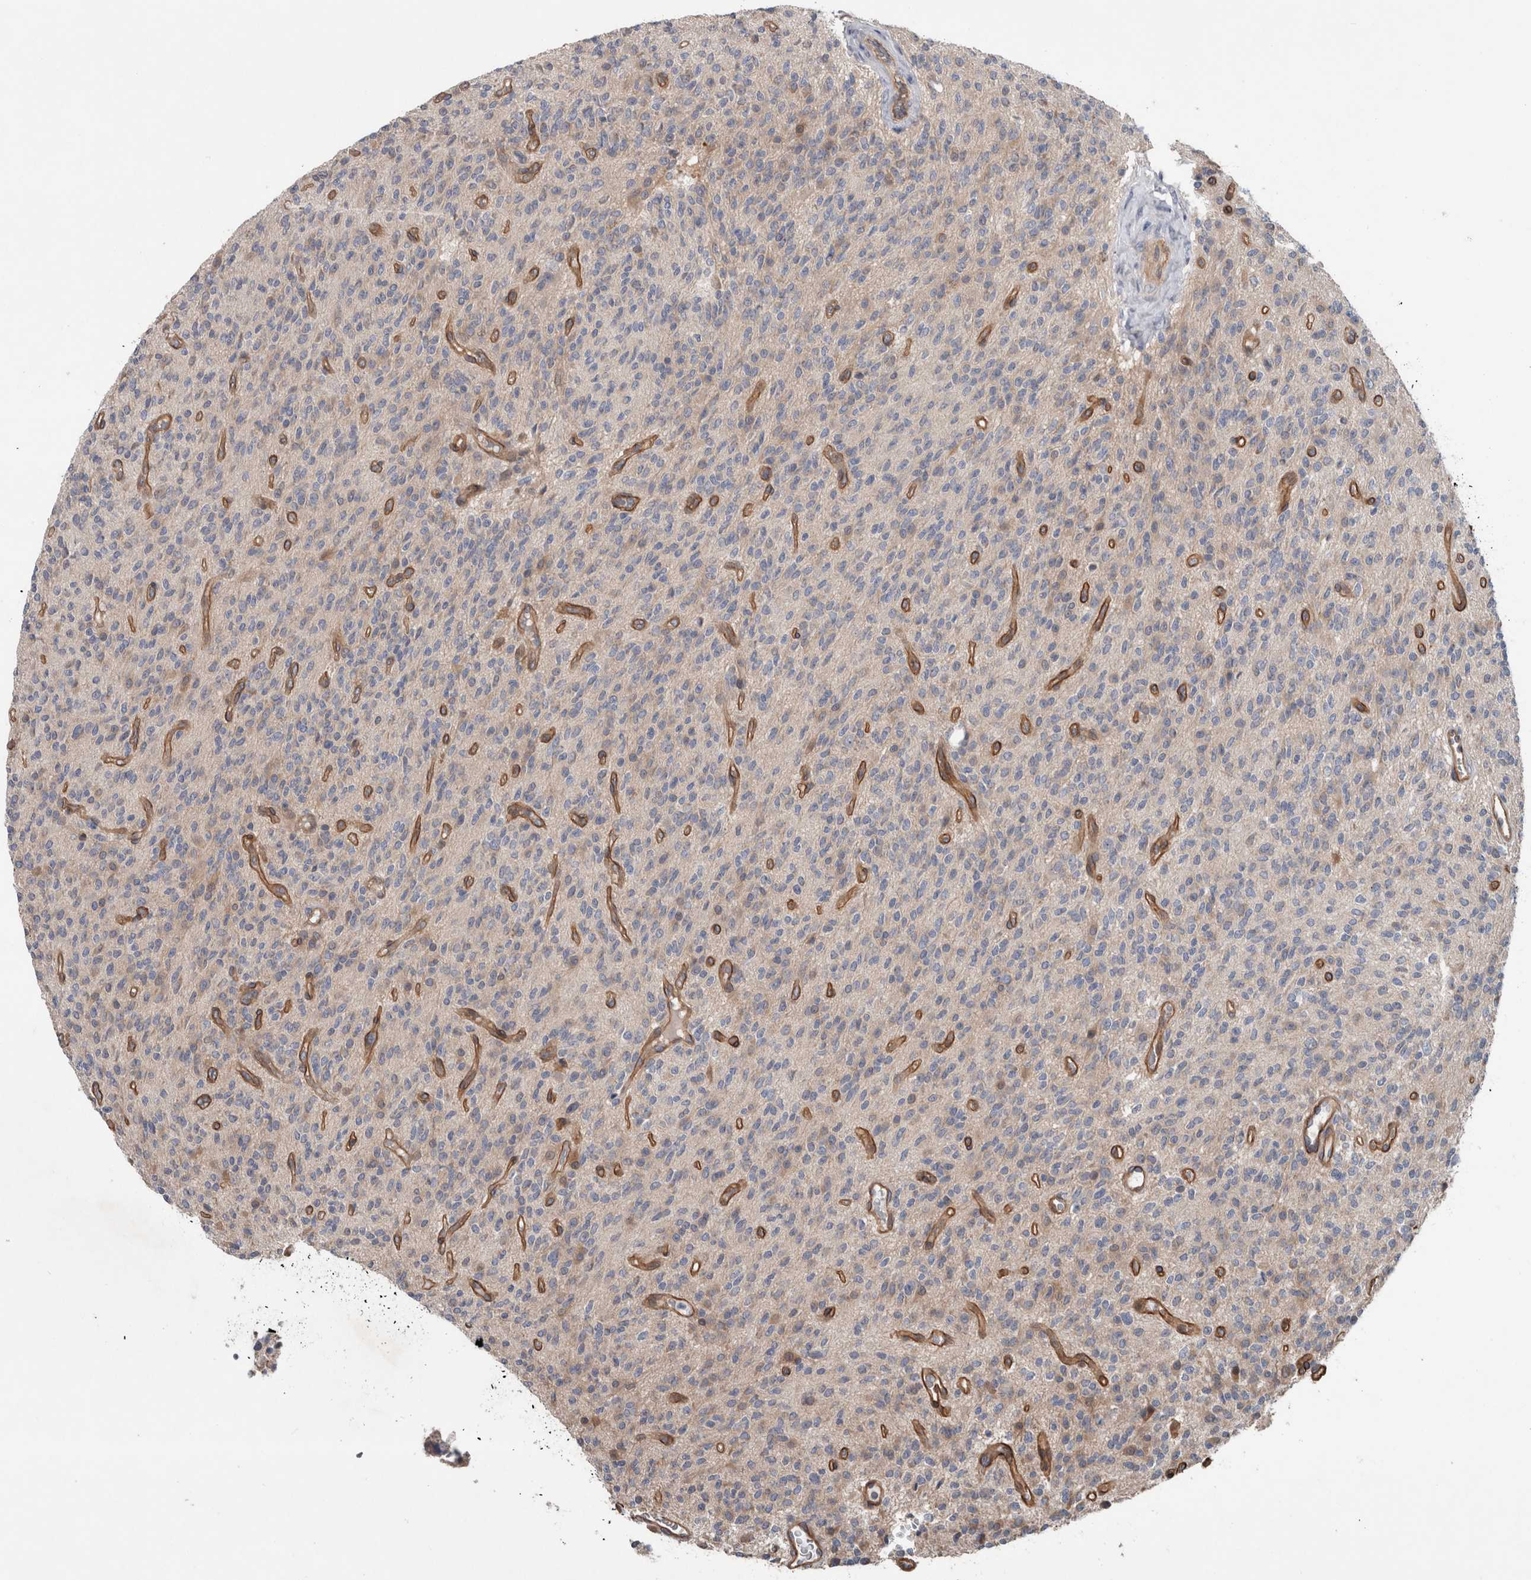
{"staining": {"intensity": "negative", "quantity": "none", "location": "none"}, "tissue": "glioma", "cell_type": "Tumor cells", "image_type": "cancer", "snomed": [{"axis": "morphology", "description": "Glioma, malignant, High grade"}, {"axis": "topography", "description": "Brain"}], "caption": "This is an immunohistochemistry (IHC) histopathology image of human malignant glioma (high-grade). There is no positivity in tumor cells.", "gene": "BCAM", "patient": {"sex": "male", "age": 34}}